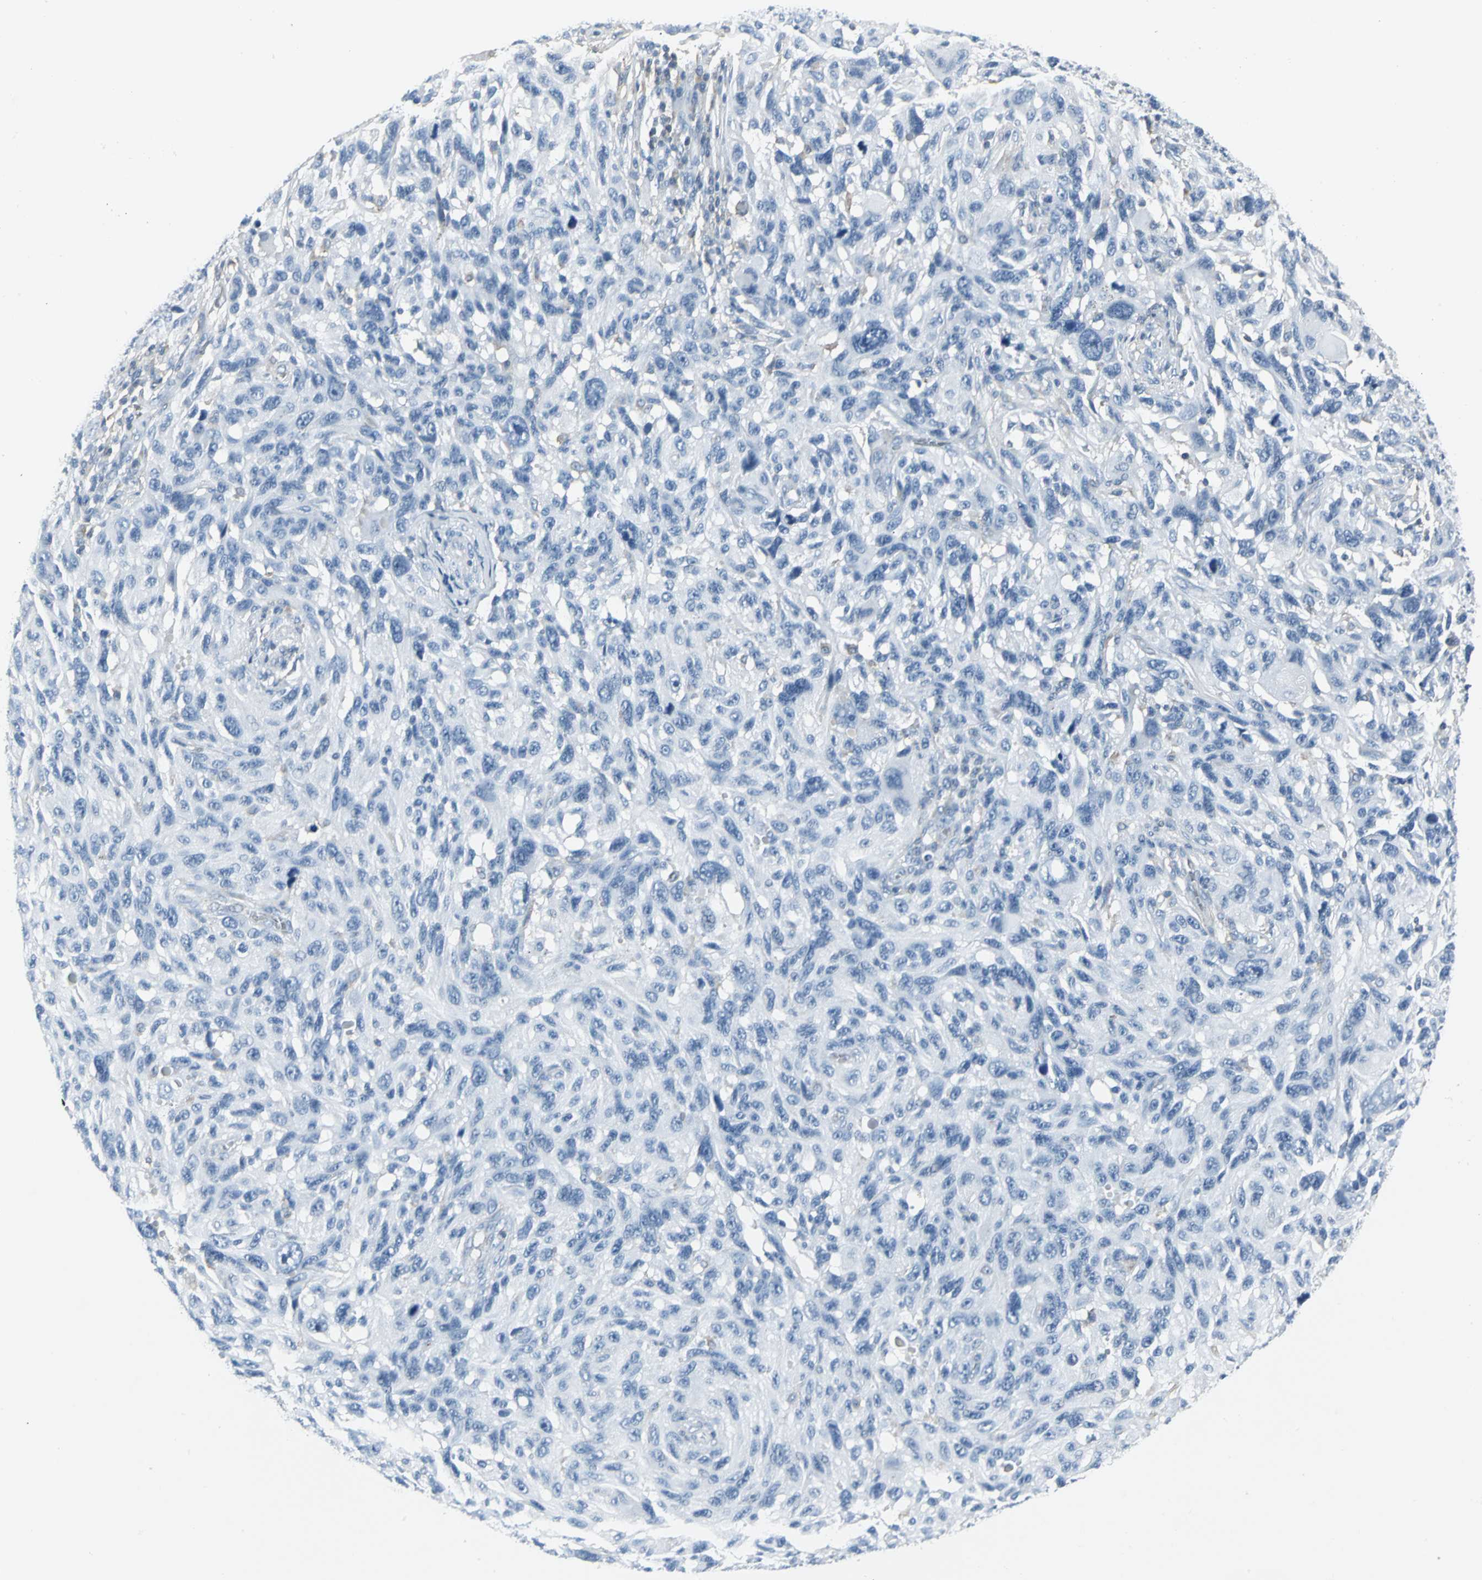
{"staining": {"intensity": "negative", "quantity": "none", "location": "none"}, "tissue": "melanoma", "cell_type": "Tumor cells", "image_type": "cancer", "snomed": [{"axis": "morphology", "description": "Malignant melanoma, NOS"}, {"axis": "topography", "description": "Skin"}], "caption": "The histopathology image demonstrates no staining of tumor cells in malignant melanoma.", "gene": "IQGAP2", "patient": {"sex": "male", "age": 53}}